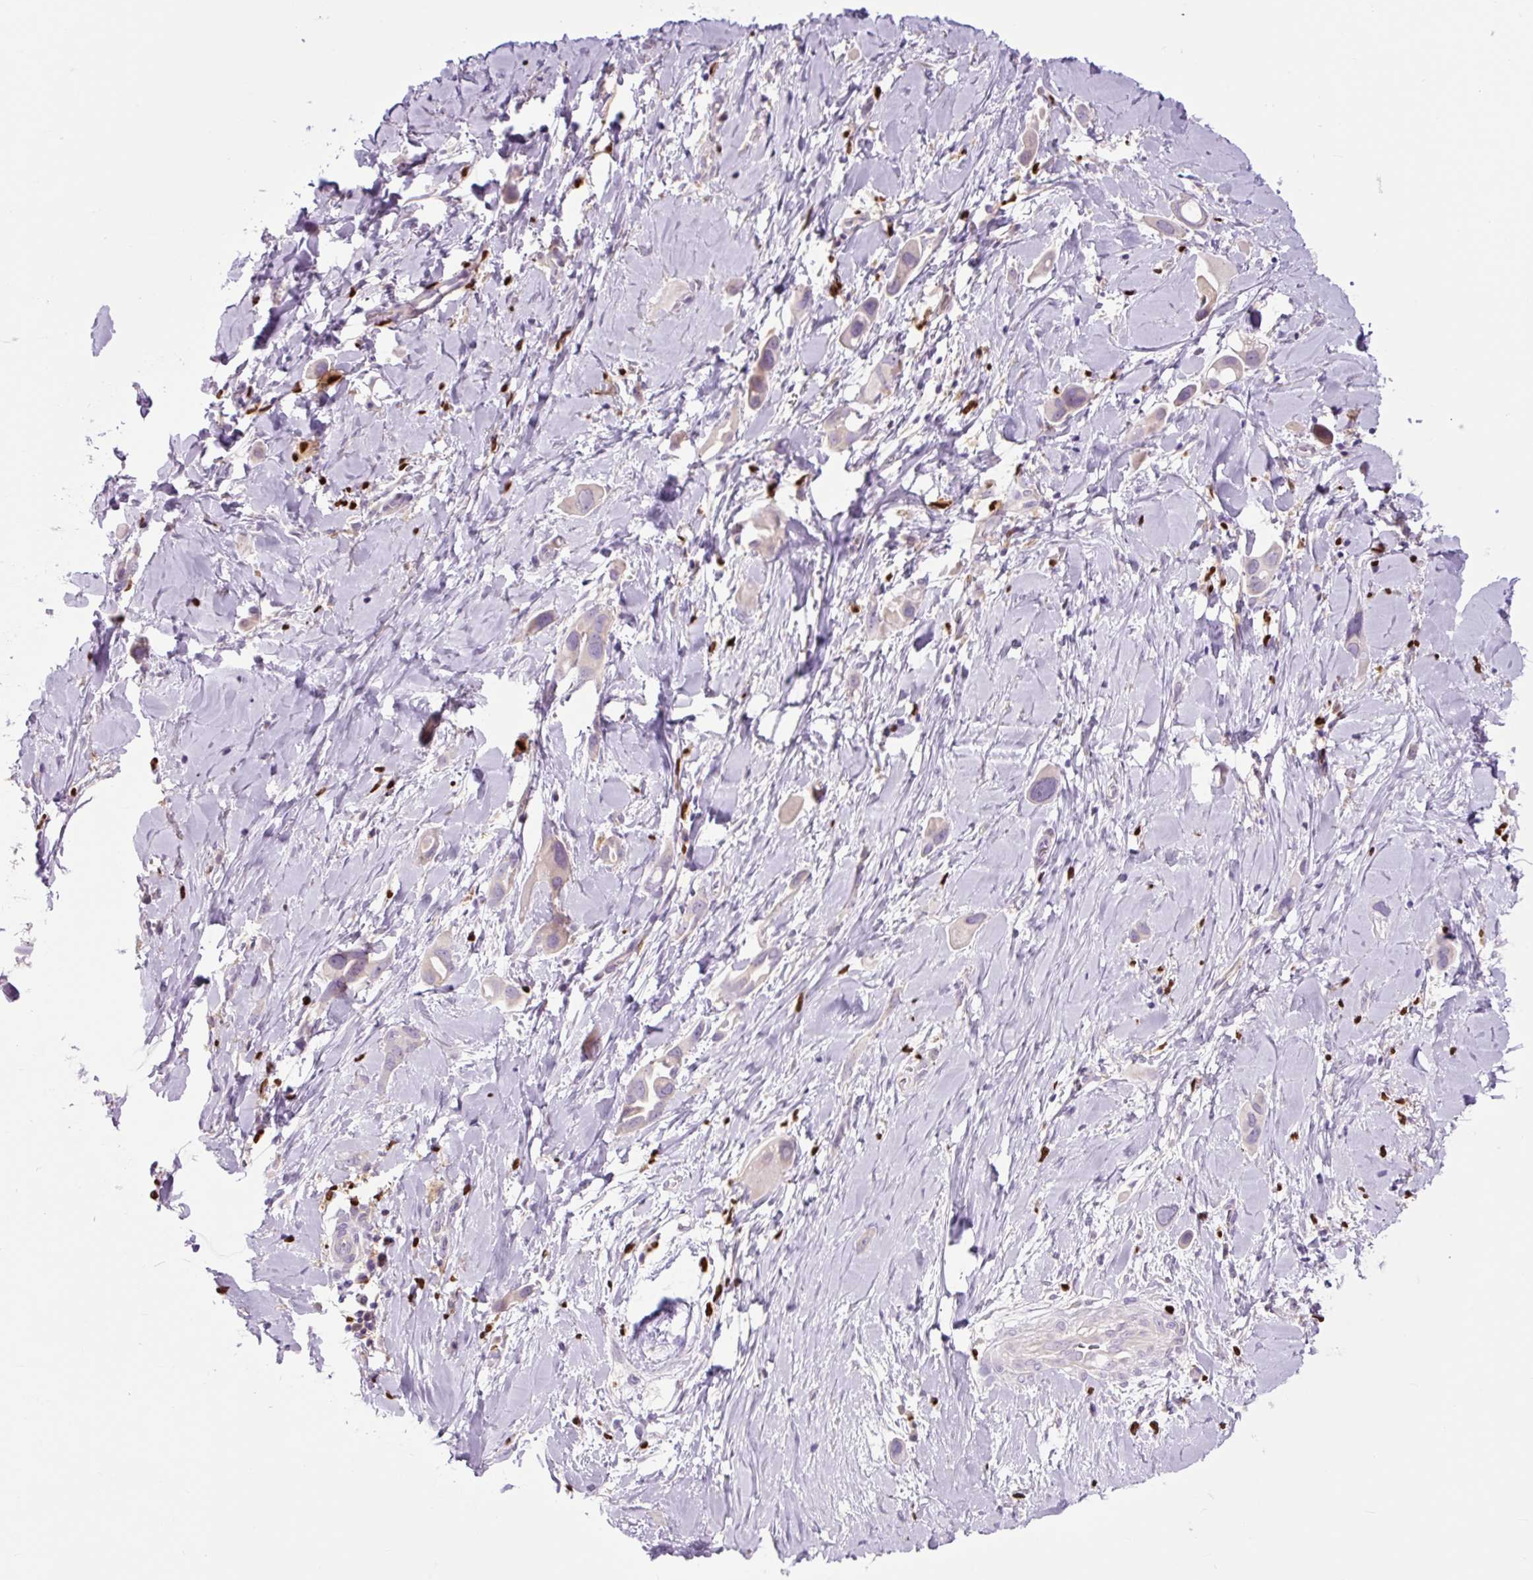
{"staining": {"intensity": "negative", "quantity": "none", "location": "none"}, "tissue": "lung cancer", "cell_type": "Tumor cells", "image_type": "cancer", "snomed": [{"axis": "morphology", "description": "Adenocarcinoma, NOS"}, {"axis": "topography", "description": "Lung"}], "caption": "Tumor cells show no significant protein positivity in lung adenocarcinoma. Nuclei are stained in blue.", "gene": "SPI1", "patient": {"sex": "male", "age": 76}}